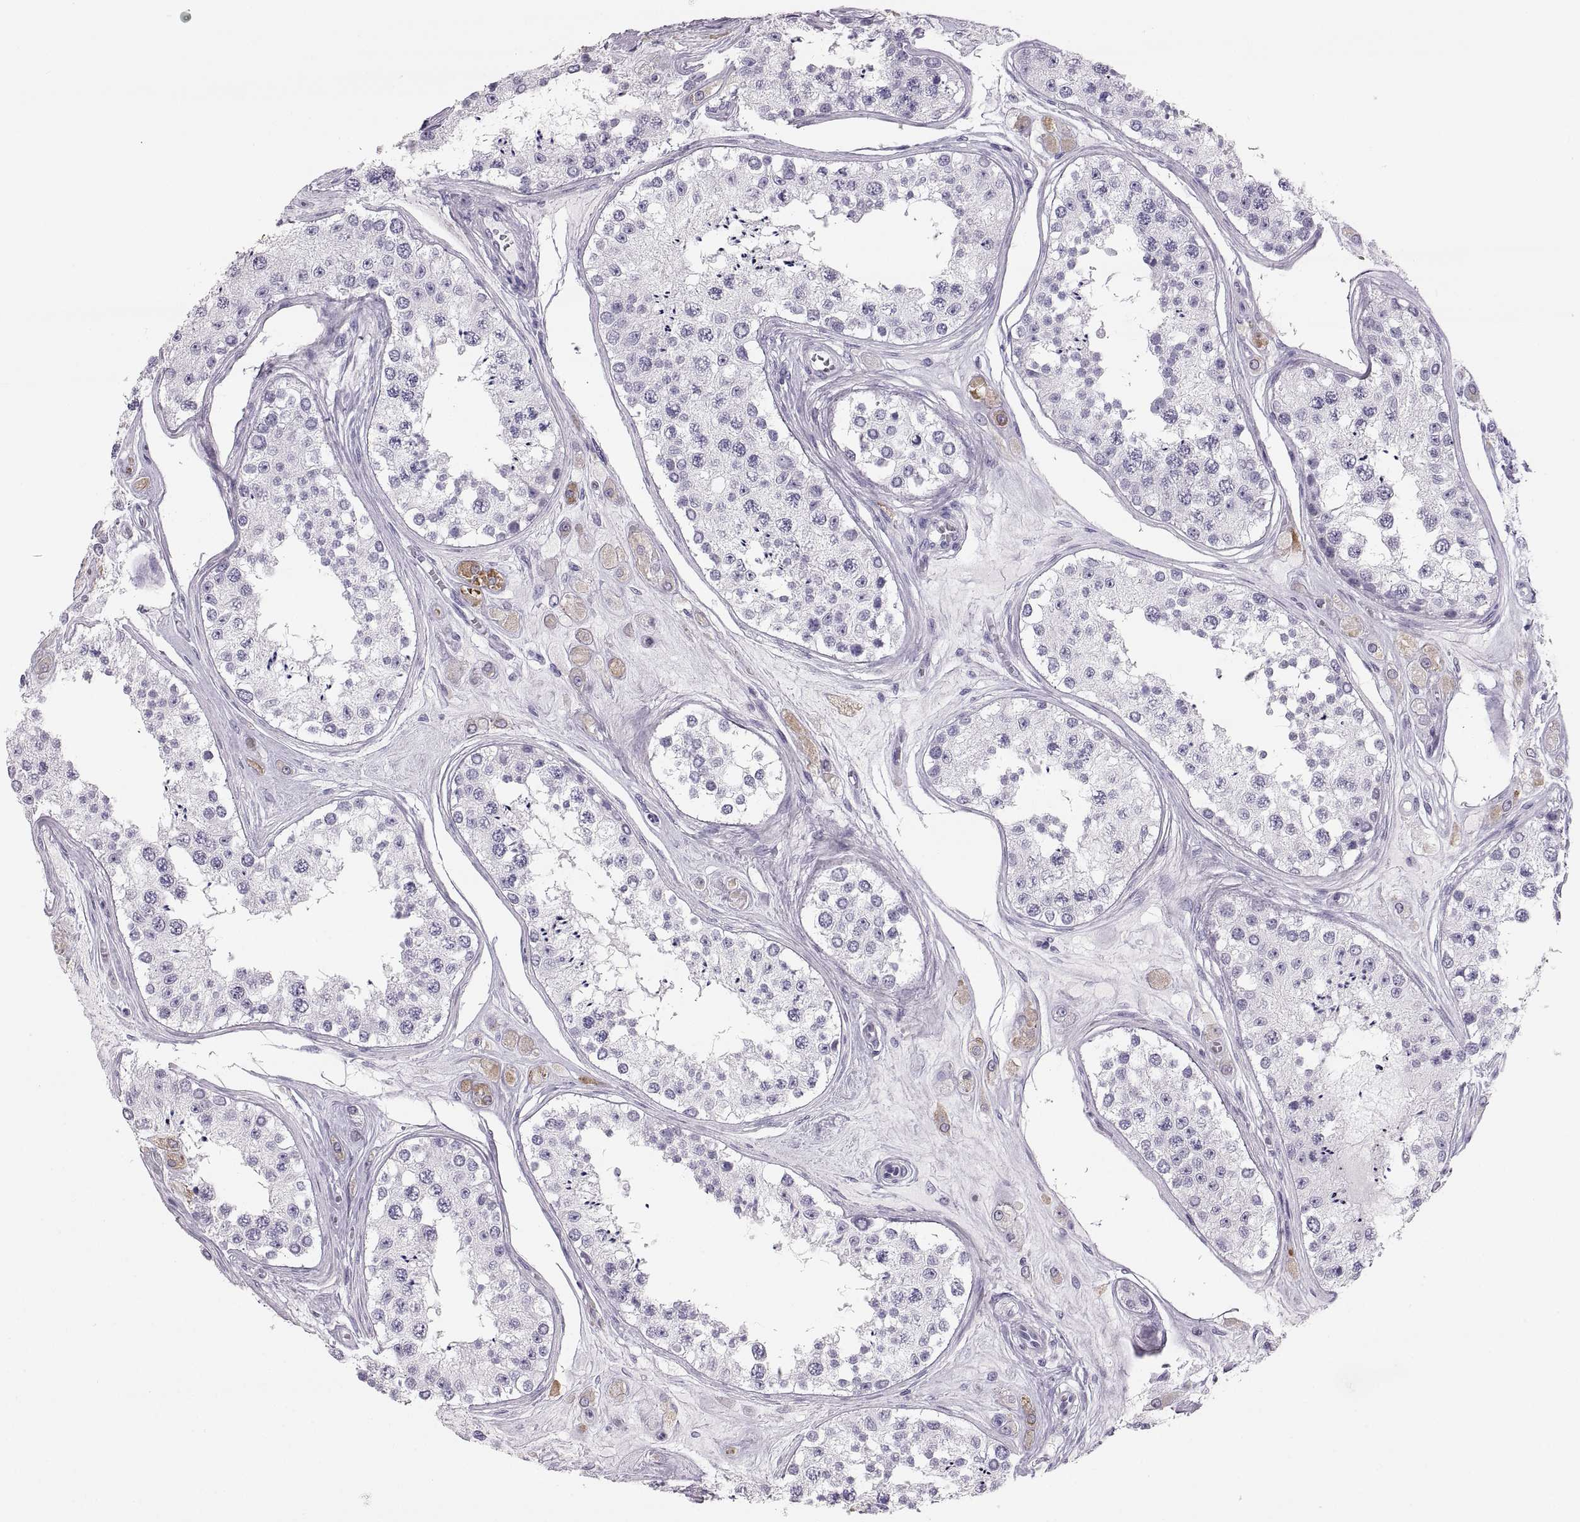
{"staining": {"intensity": "negative", "quantity": "none", "location": "none"}, "tissue": "testis", "cell_type": "Cells in seminiferous ducts", "image_type": "normal", "snomed": [{"axis": "morphology", "description": "Normal tissue, NOS"}, {"axis": "topography", "description": "Testis"}], "caption": "DAB immunohistochemical staining of benign testis displays no significant positivity in cells in seminiferous ducts. Nuclei are stained in blue.", "gene": "MILR1", "patient": {"sex": "male", "age": 25}}